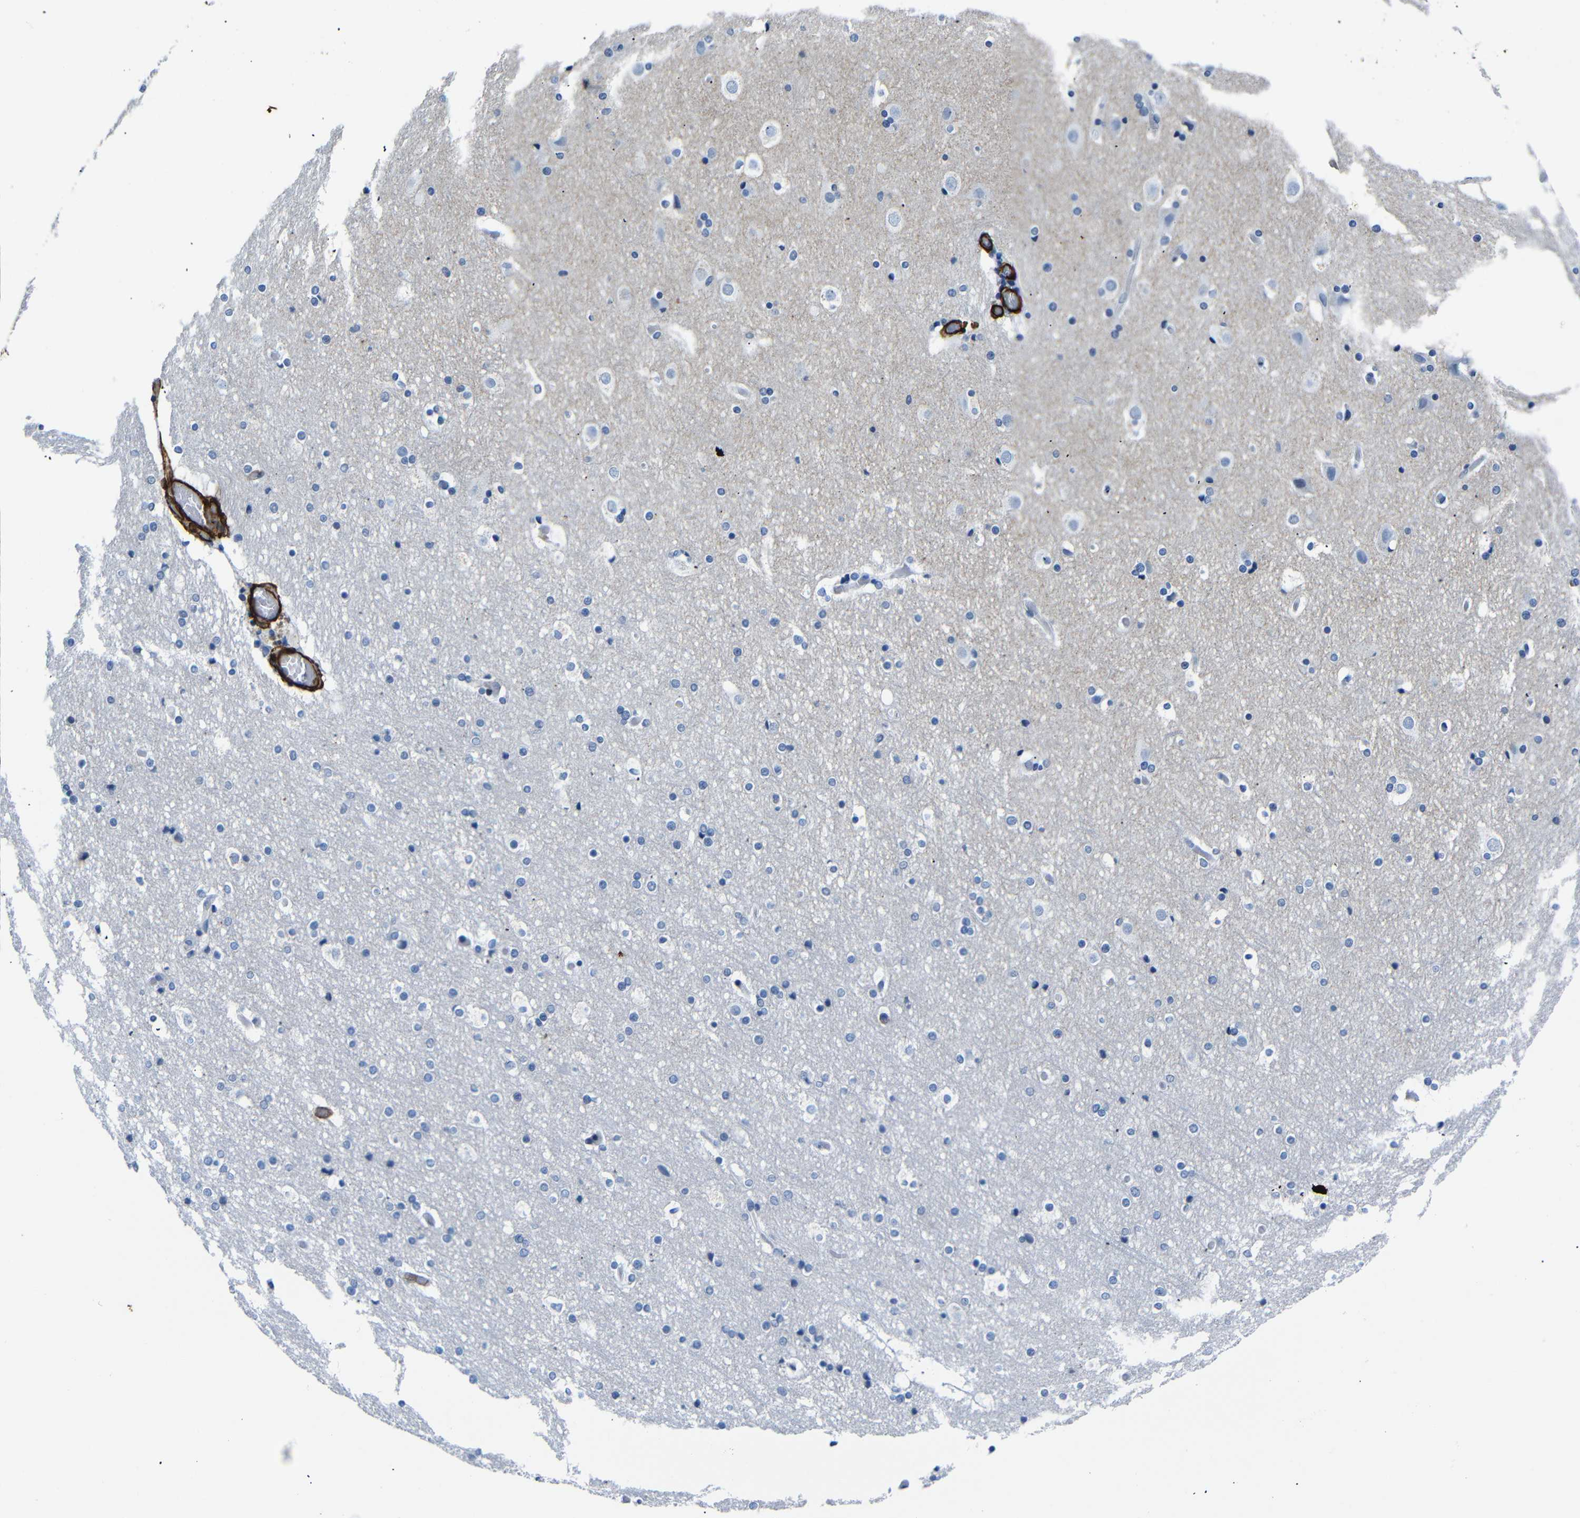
{"staining": {"intensity": "negative", "quantity": "none", "location": "none"}, "tissue": "cerebral cortex", "cell_type": "Endothelial cells", "image_type": "normal", "snomed": [{"axis": "morphology", "description": "Normal tissue, NOS"}, {"axis": "topography", "description": "Cerebral cortex"}], "caption": "Immunohistochemistry (IHC) image of normal cerebral cortex: human cerebral cortex stained with DAB exhibits no significant protein staining in endothelial cells. (Stains: DAB immunohistochemistry (IHC) with hematoxylin counter stain, Microscopy: brightfield microscopy at high magnification).", "gene": "ACTA2", "patient": {"sex": "male", "age": 57}}